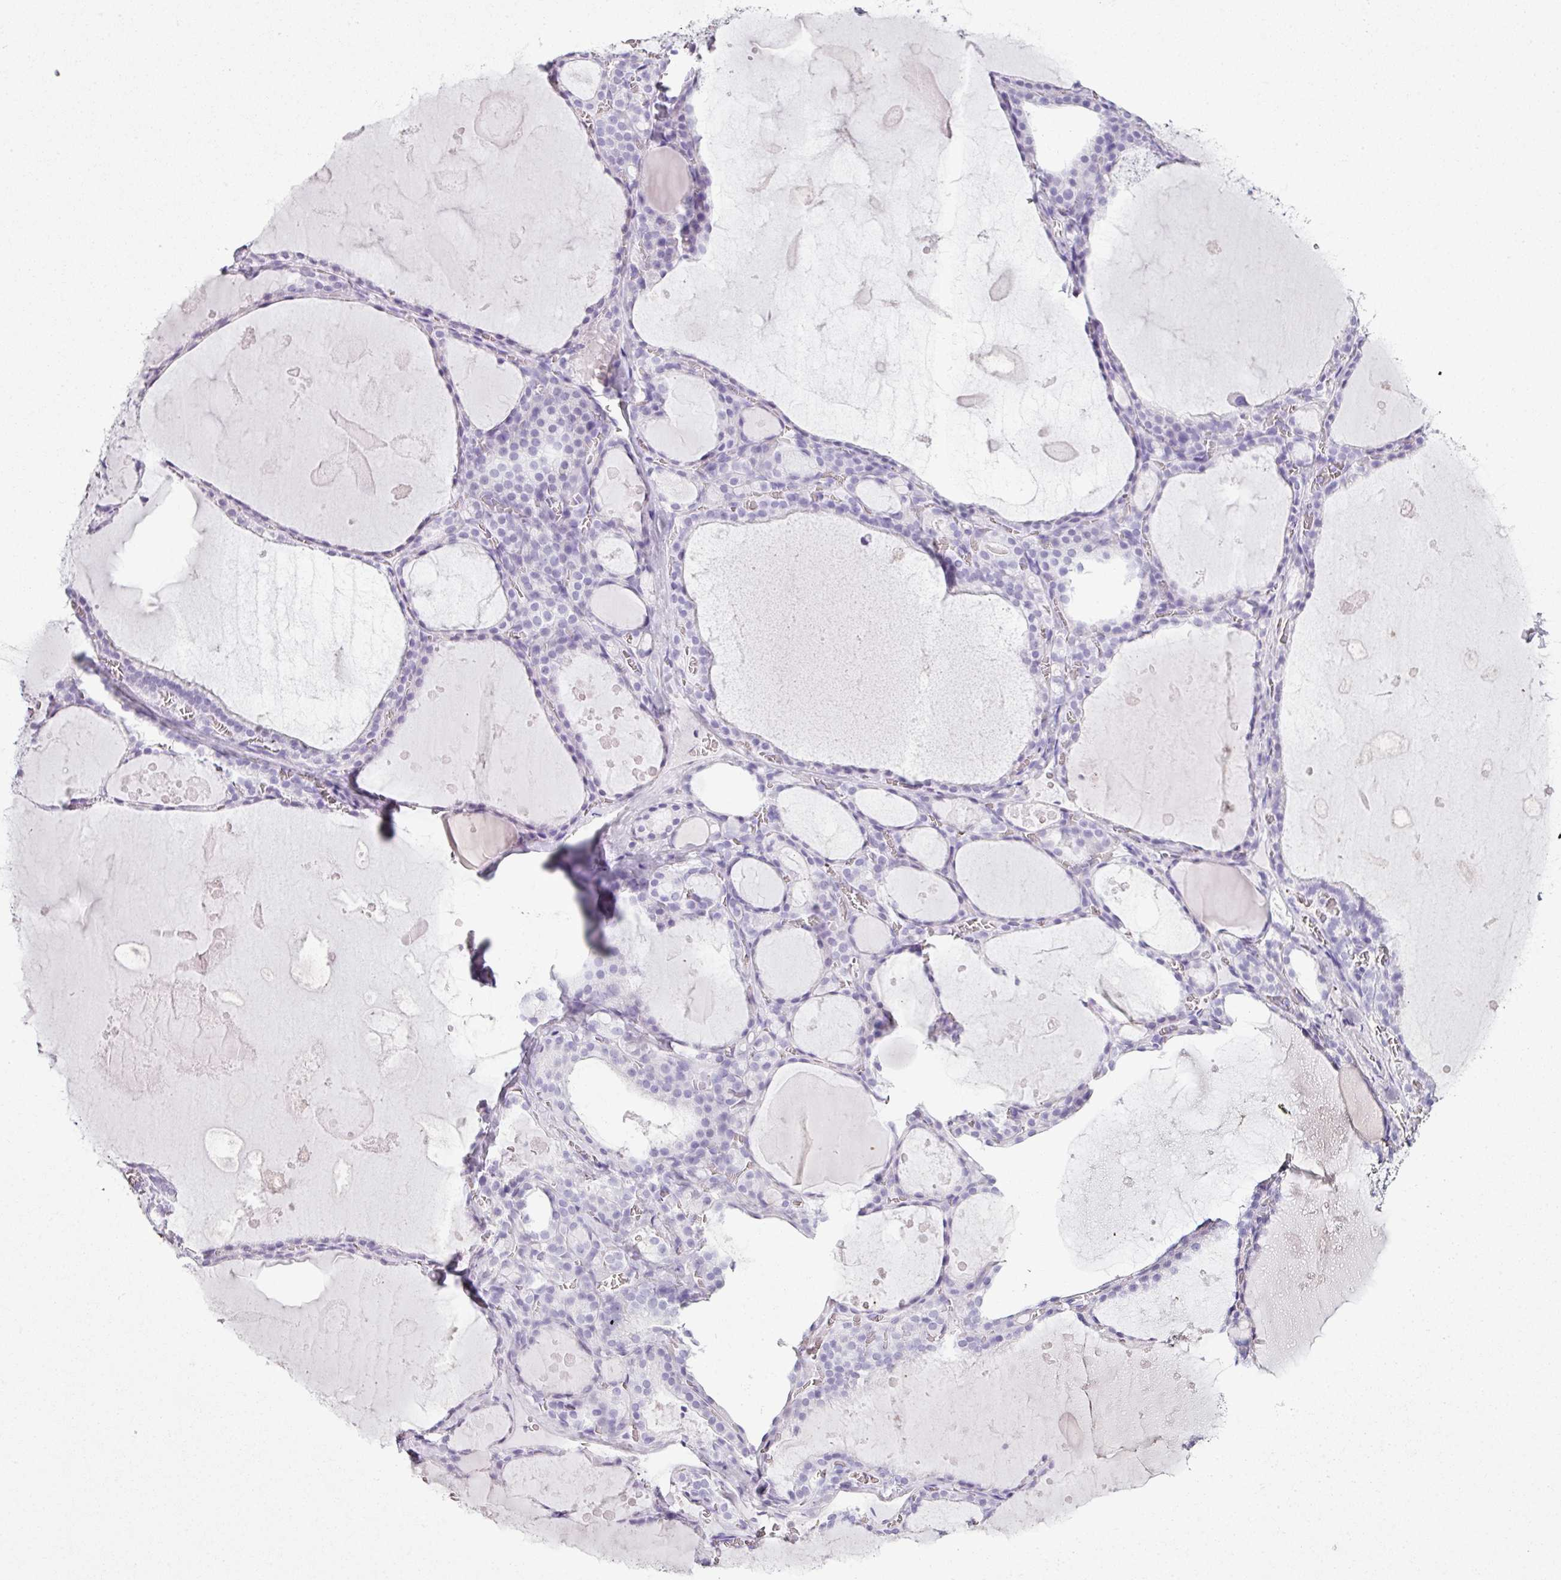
{"staining": {"intensity": "negative", "quantity": "none", "location": "none"}, "tissue": "thyroid gland", "cell_type": "Glandular cells", "image_type": "normal", "snomed": [{"axis": "morphology", "description": "Normal tissue, NOS"}, {"axis": "topography", "description": "Thyroid gland"}], "caption": "This is an immunohistochemistry (IHC) histopathology image of normal human thyroid gland. There is no staining in glandular cells.", "gene": "SCT", "patient": {"sex": "male", "age": 56}}